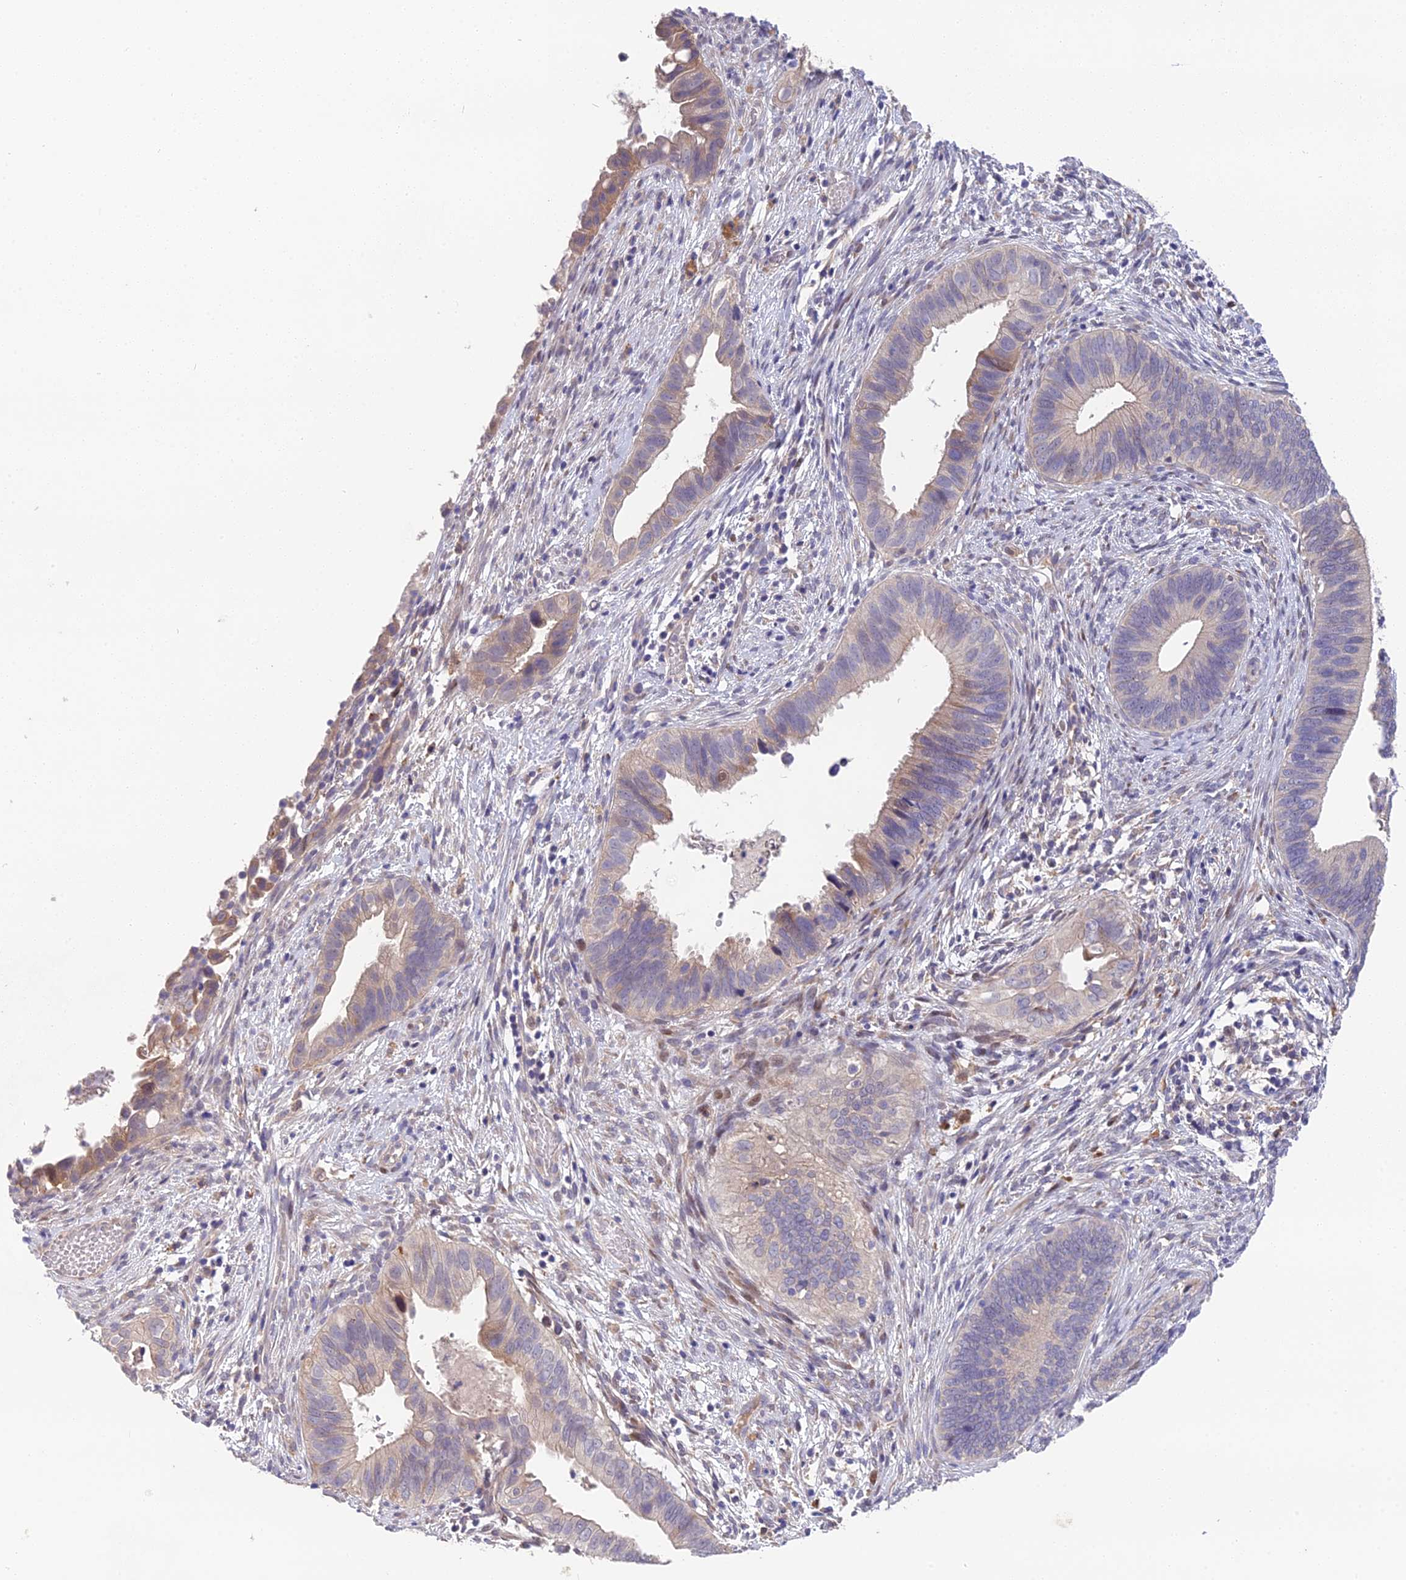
{"staining": {"intensity": "weak", "quantity": "<25%", "location": "cytoplasmic/membranous"}, "tissue": "cervical cancer", "cell_type": "Tumor cells", "image_type": "cancer", "snomed": [{"axis": "morphology", "description": "Adenocarcinoma, NOS"}, {"axis": "topography", "description": "Cervix"}], "caption": "Adenocarcinoma (cervical) stained for a protein using IHC demonstrates no positivity tumor cells.", "gene": "PUS10", "patient": {"sex": "female", "age": 42}}